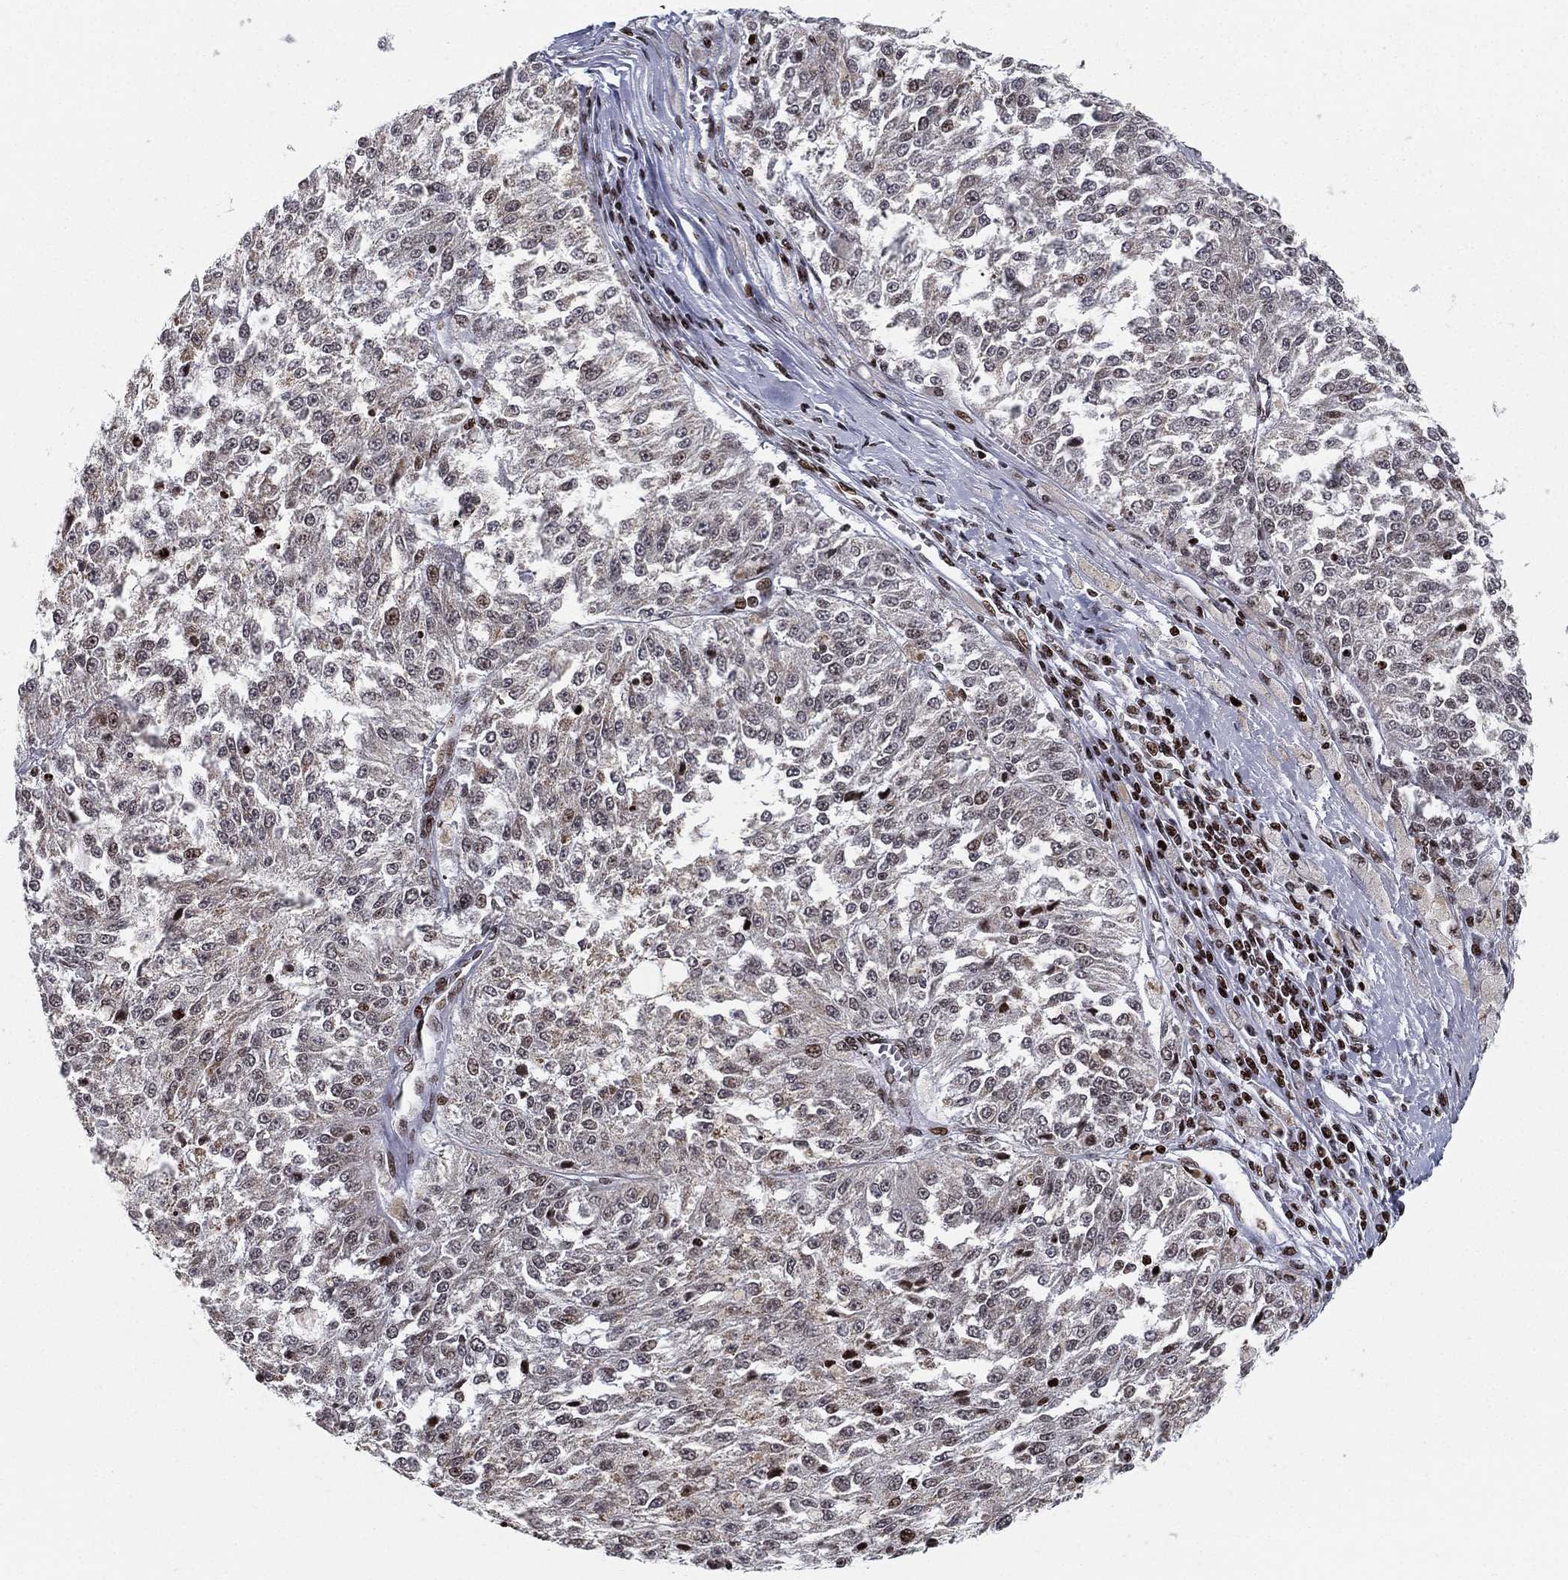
{"staining": {"intensity": "negative", "quantity": "none", "location": "none"}, "tissue": "melanoma", "cell_type": "Tumor cells", "image_type": "cancer", "snomed": [{"axis": "morphology", "description": "Malignant melanoma, Metastatic site"}, {"axis": "topography", "description": "Lymph node"}], "caption": "The micrograph demonstrates no significant positivity in tumor cells of melanoma.", "gene": "MFSD14A", "patient": {"sex": "female", "age": 64}}